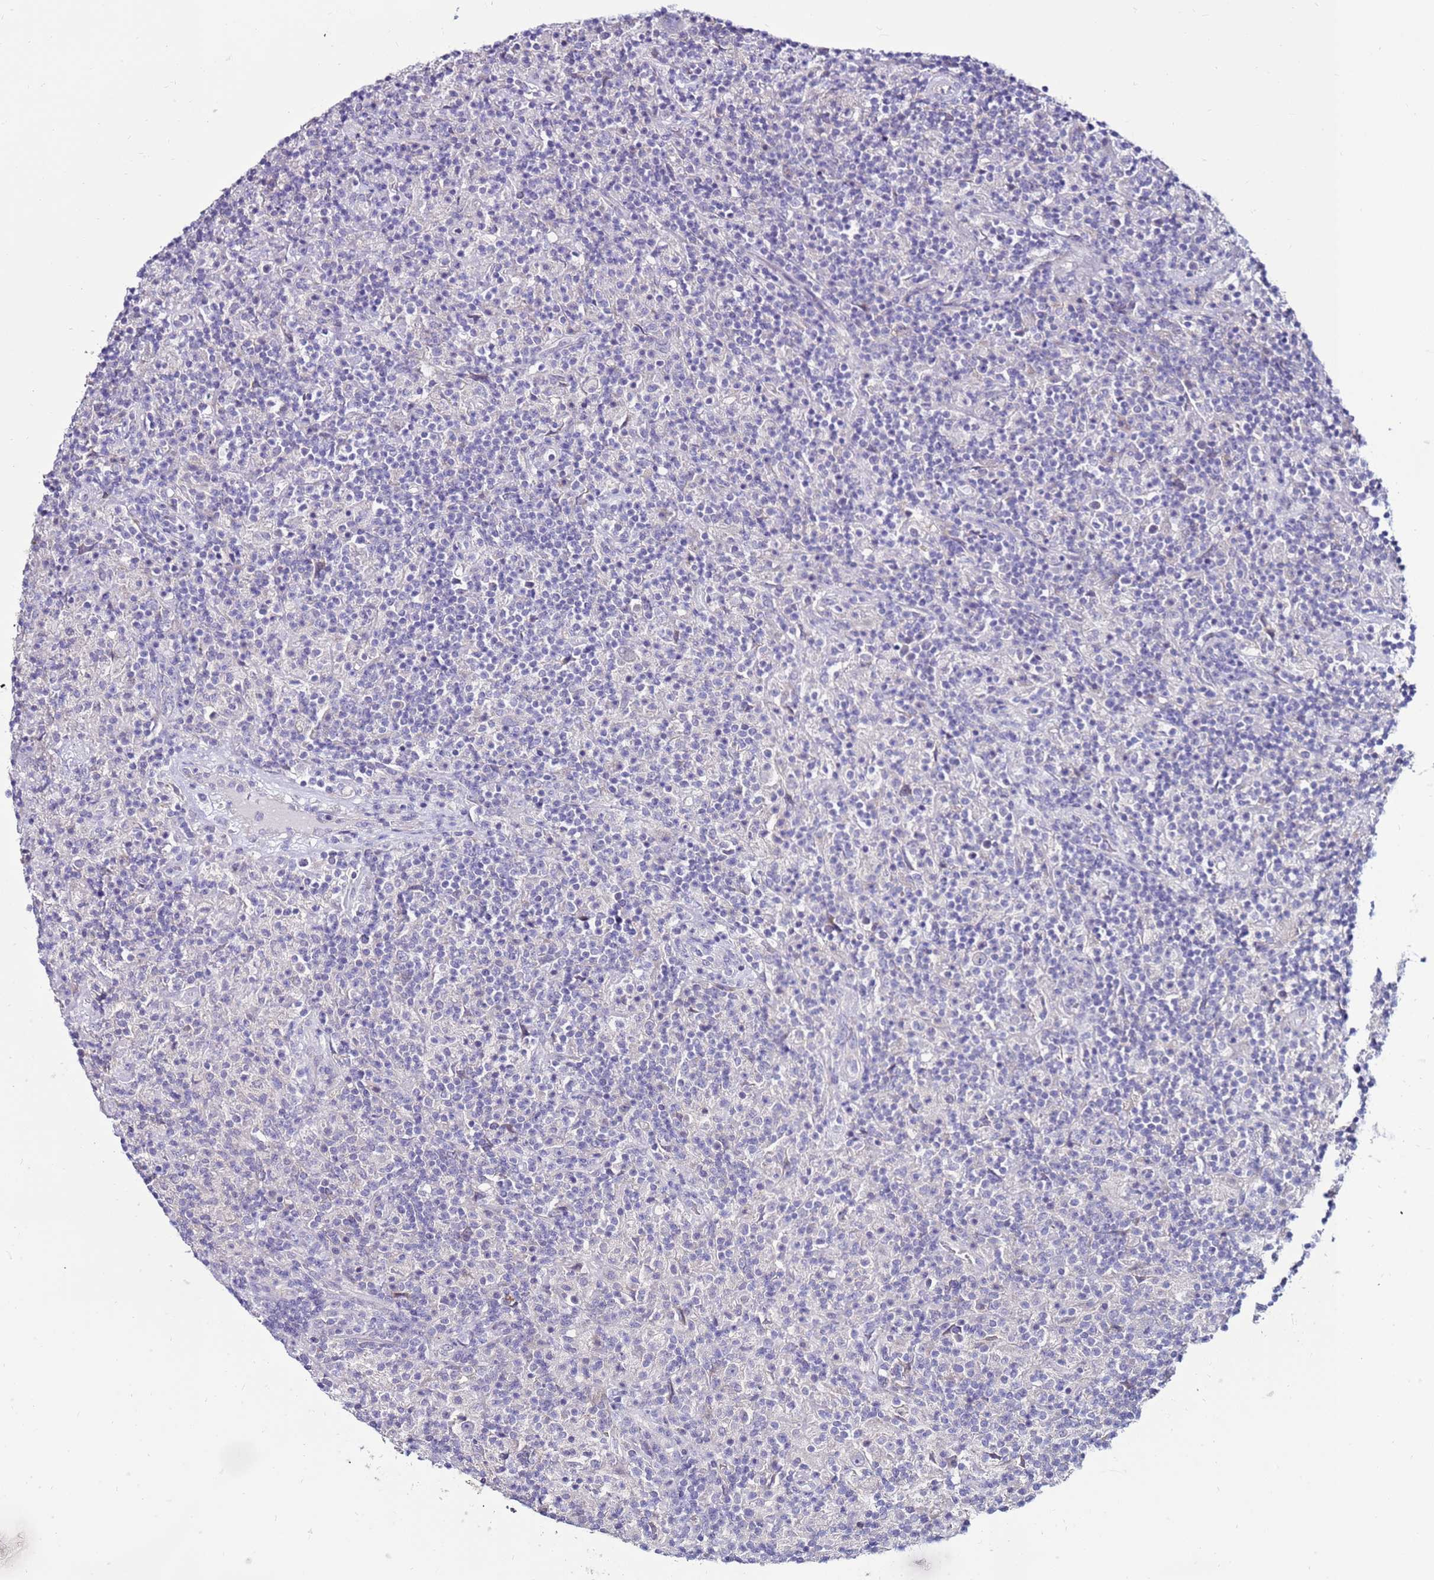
{"staining": {"intensity": "negative", "quantity": "none", "location": "none"}, "tissue": "lymphoma", "cell_type": "Tumor cells", "image_type": "cancer", "snomed": [{"axis": "morphology", "description": "Hodgkin's disease, NOS"}, {"axis": "topography", "description": "Lymph node"}], "caption": "Protein analysis of lymphoma displays no significant staining in tumor cells. The staining was performed using DAB to visualize the protein expression in brown, while the nuclei were stained in blue with hematoxylin (Magnification: 20x).", "gene": "GPN3", "patient": {"sex": "male", "age": 70}}